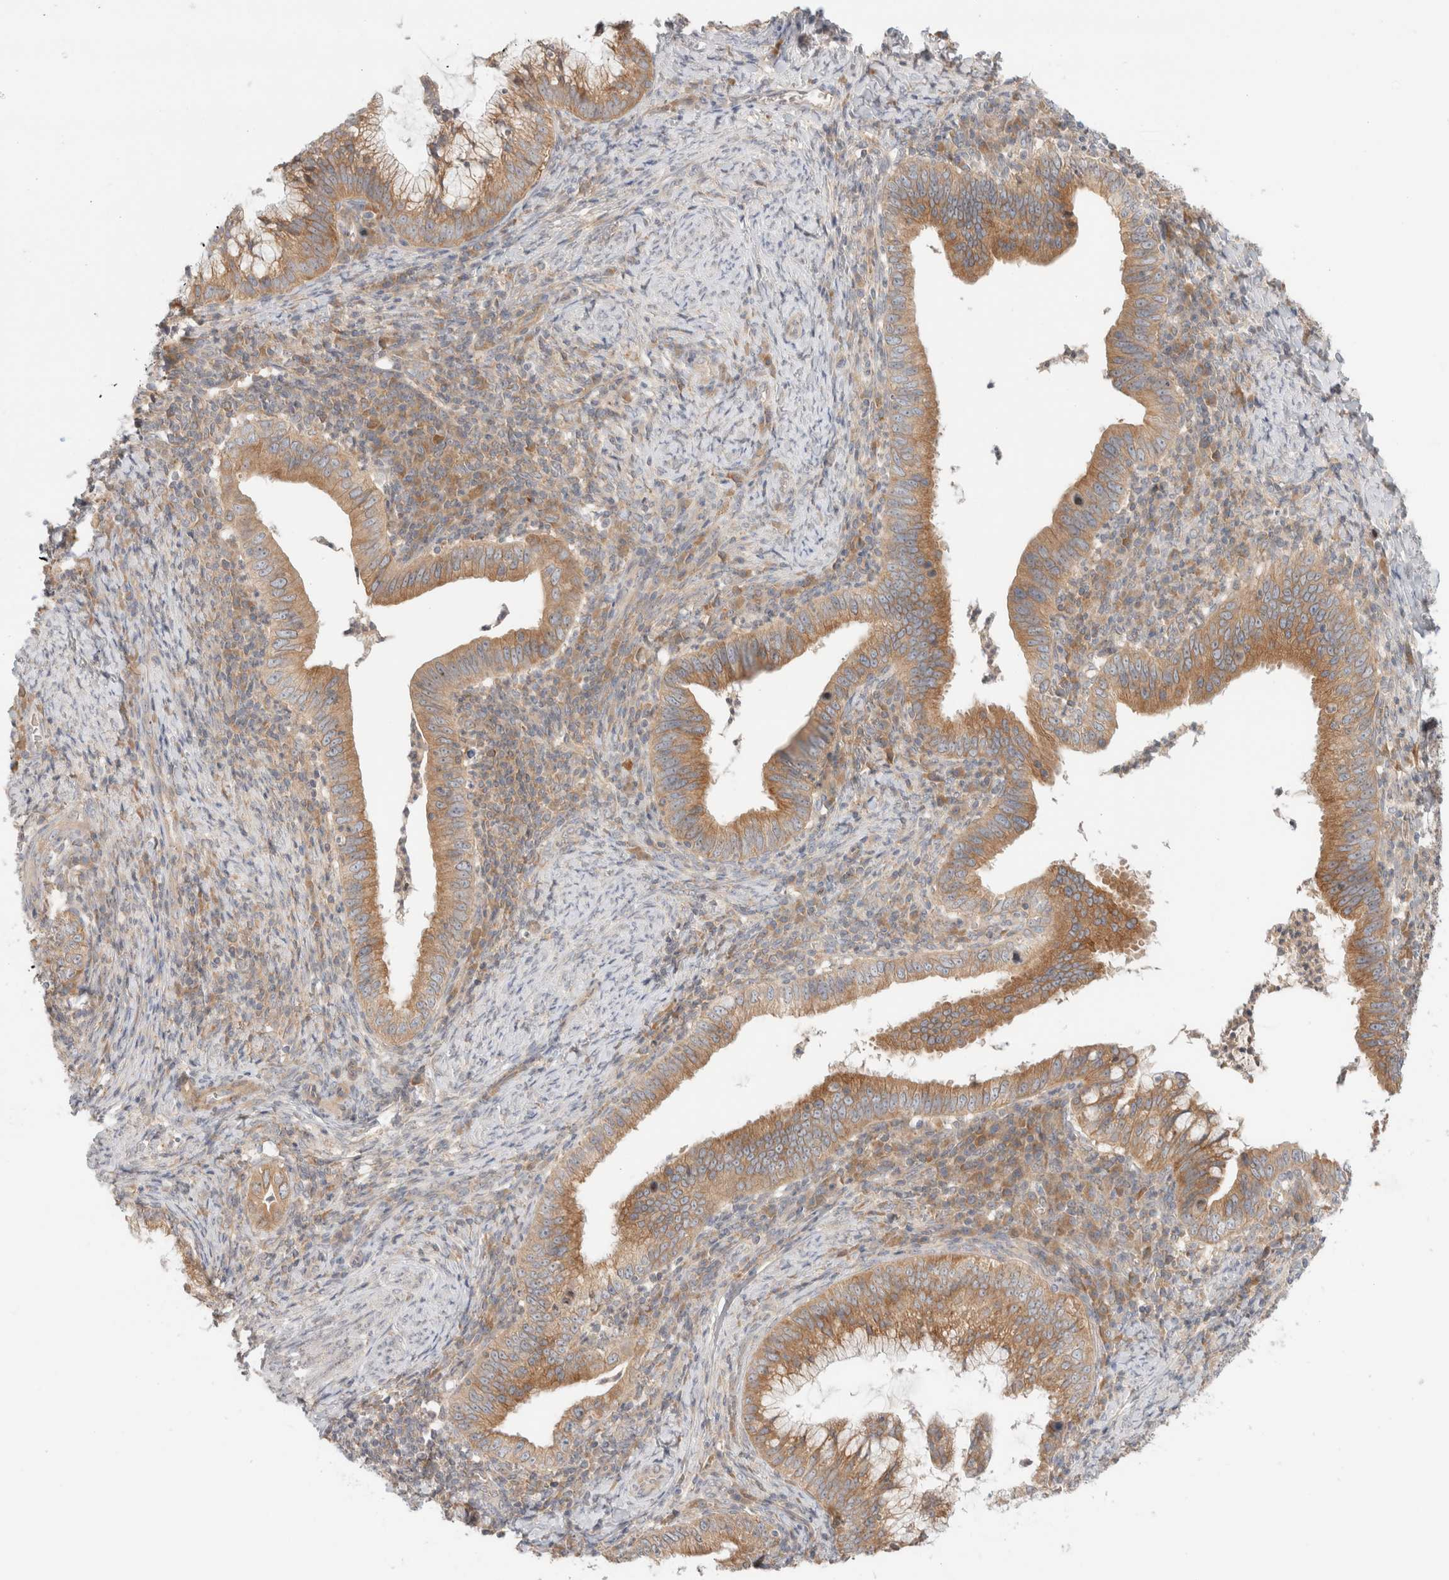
{"staining": {"intensity": "moderate", "quantity": ">75%", "location": "cytoplasmic/membranous"}, "tissue": "cervical cancer", "cell_type": "Tumor cells", "image_type": "cancer", "snomed": [{"axis": "morphology", "description": "Adenocarcinoma, NOS"}, {"axis": "topography", "description": "Cervix"}], "caption": "Cervical cancer (adenocarcinoma) was stained to show a protein in brown. There is medium levels of moderate cytoplasmic/membranous expression in approximately >75% of tumor cells. (DAB IHC with brightfield microscopy, high magnification).", "gene": "MARK3", "patient": {"sex": "female", "age": 36}}